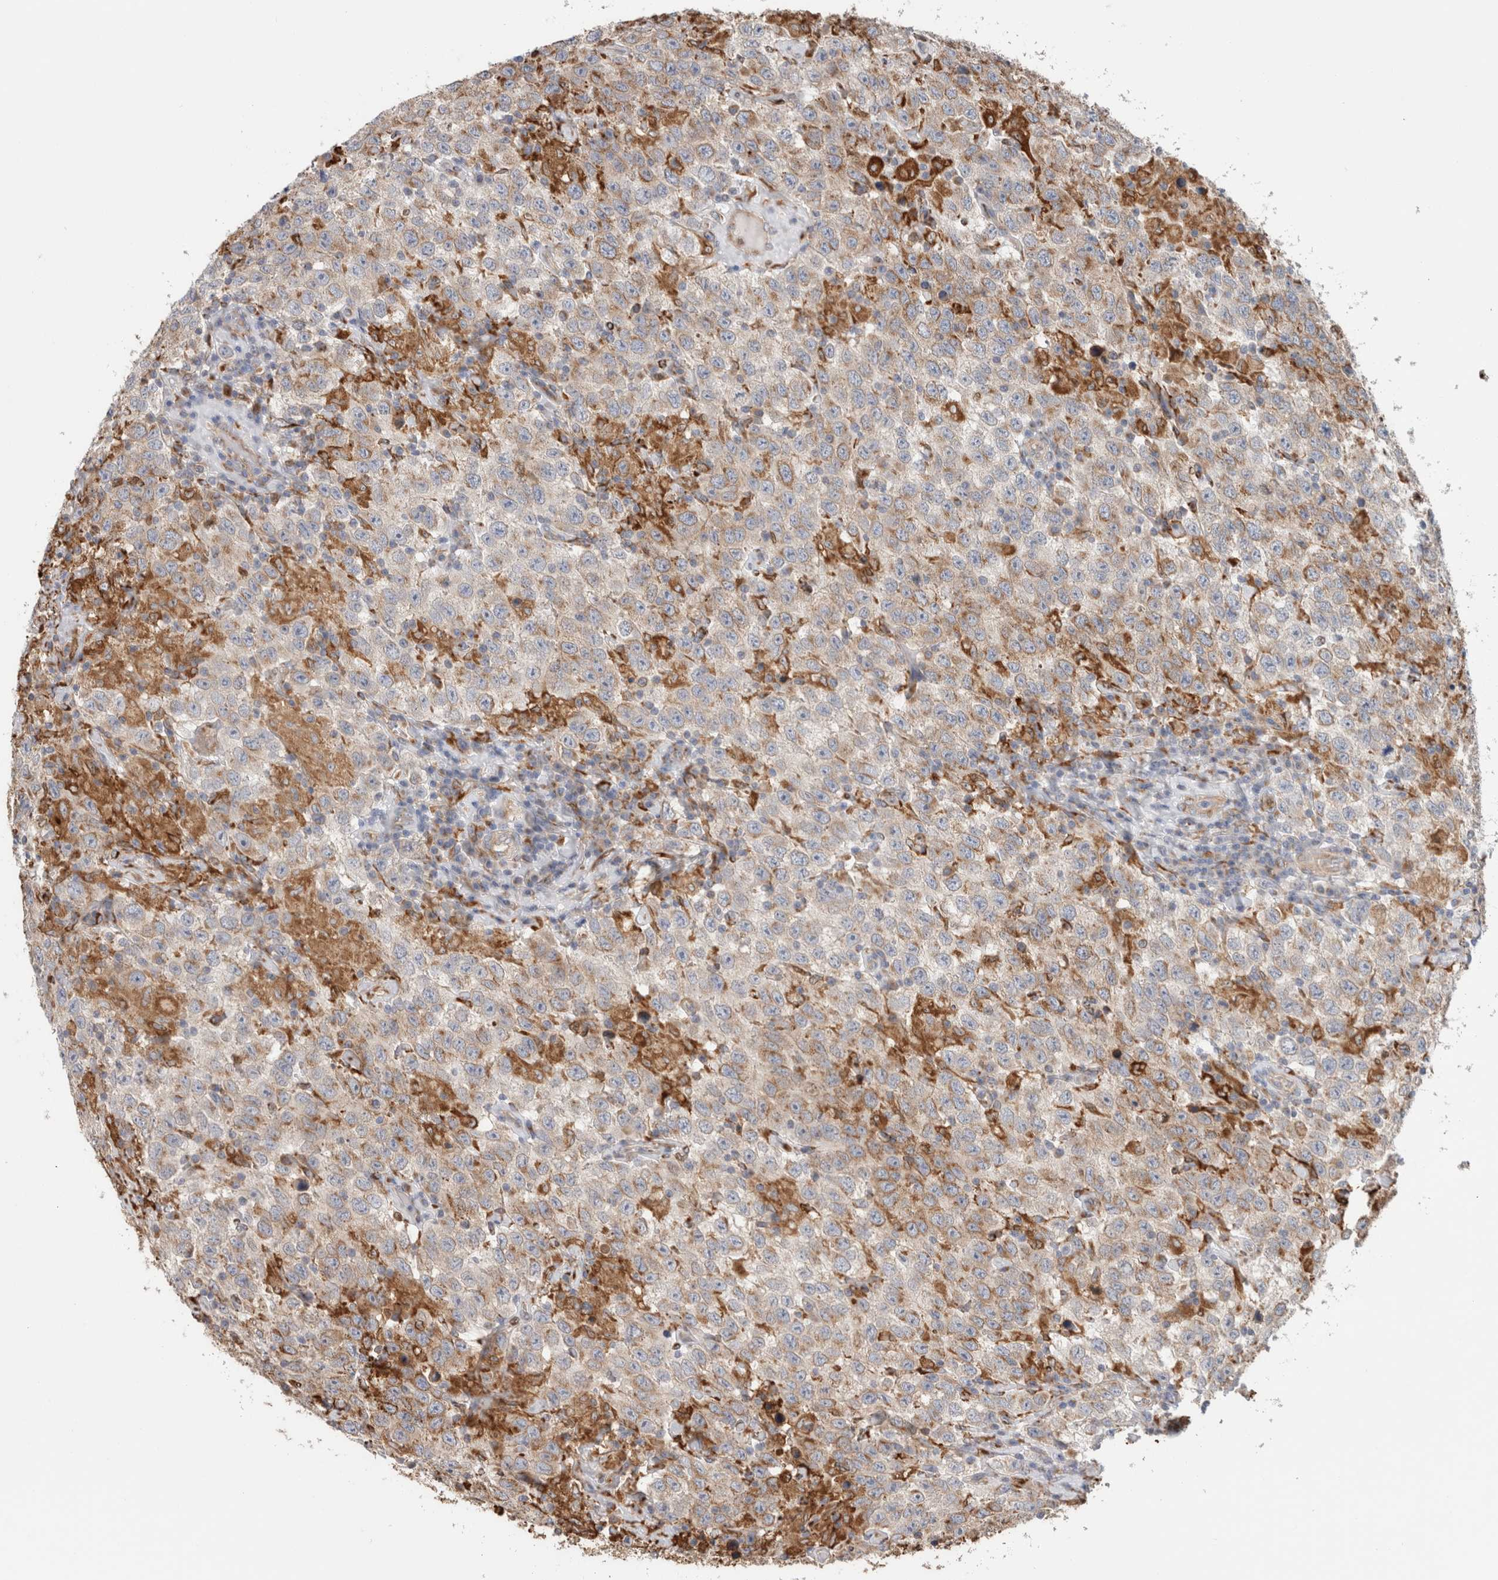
{"staining": {"intensity": "moderate", "quantity": "25%-75%", "location": "cytoplasmic/membranous"}, "tissue": "testis cancer", "cell_type": "Tumor cells", "image_type": "cancer", "snomed": [{"axis": "morphology", "description": "Seminoma, NOS"}, {"axis": "topography", "description": "Testis"}], "caption": "Testis cancer (seminoma) tissue reveals moderate cytoplasmic/membranous positivity in about 25%-75% of tumor cells, visualized by immunohistochemistry. (DAB (3,3'-diaminobenzidine) IHC, brown staining for protein, blue staining for nuclei).", "gene": "P4HA1", "patient": {"sex": "male", "age": 41}}